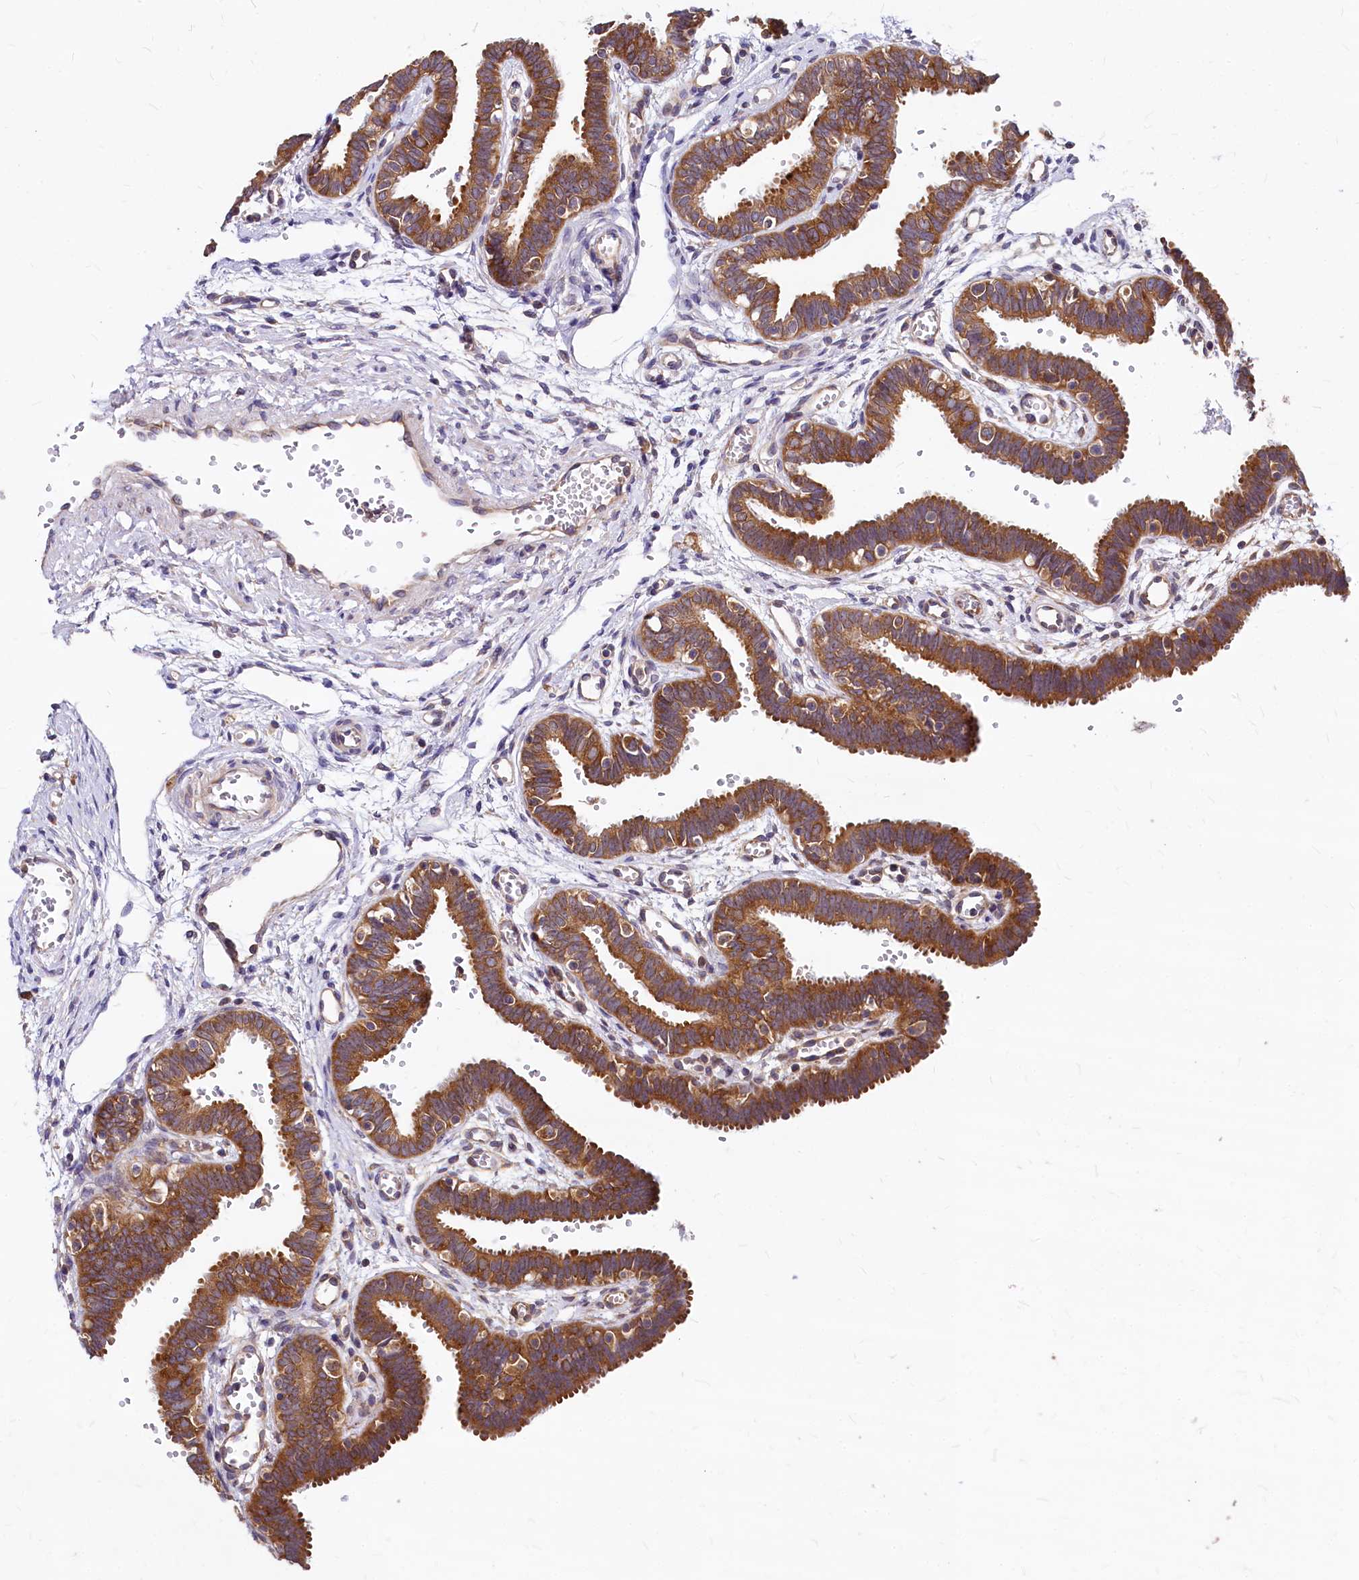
{"staining": {"intensity": "strong", "quantity": ">75%", "location": "cytoplasmic/membranous"}, "tissue": "fallopian tube", "cell_type": "Glandular cells", "image_type": "normal", "snomed": [{"axis": "morphology", "description": "Normal tissue, NOS"}, {"axis": "topography", "description": "Fallopian tube"}, {"axis": "topography", "description": "Placenta"}], "caption": "Immunohistochemistry photomicrograph of normal human fallopian tube stained for a protein (brown), which exhibits high levels of strong cytoplasmic/membranous positivity in about >75% of glandular cells.", "gene": "EIF2B2", "patient": {"sex": "female", "age": 32}}